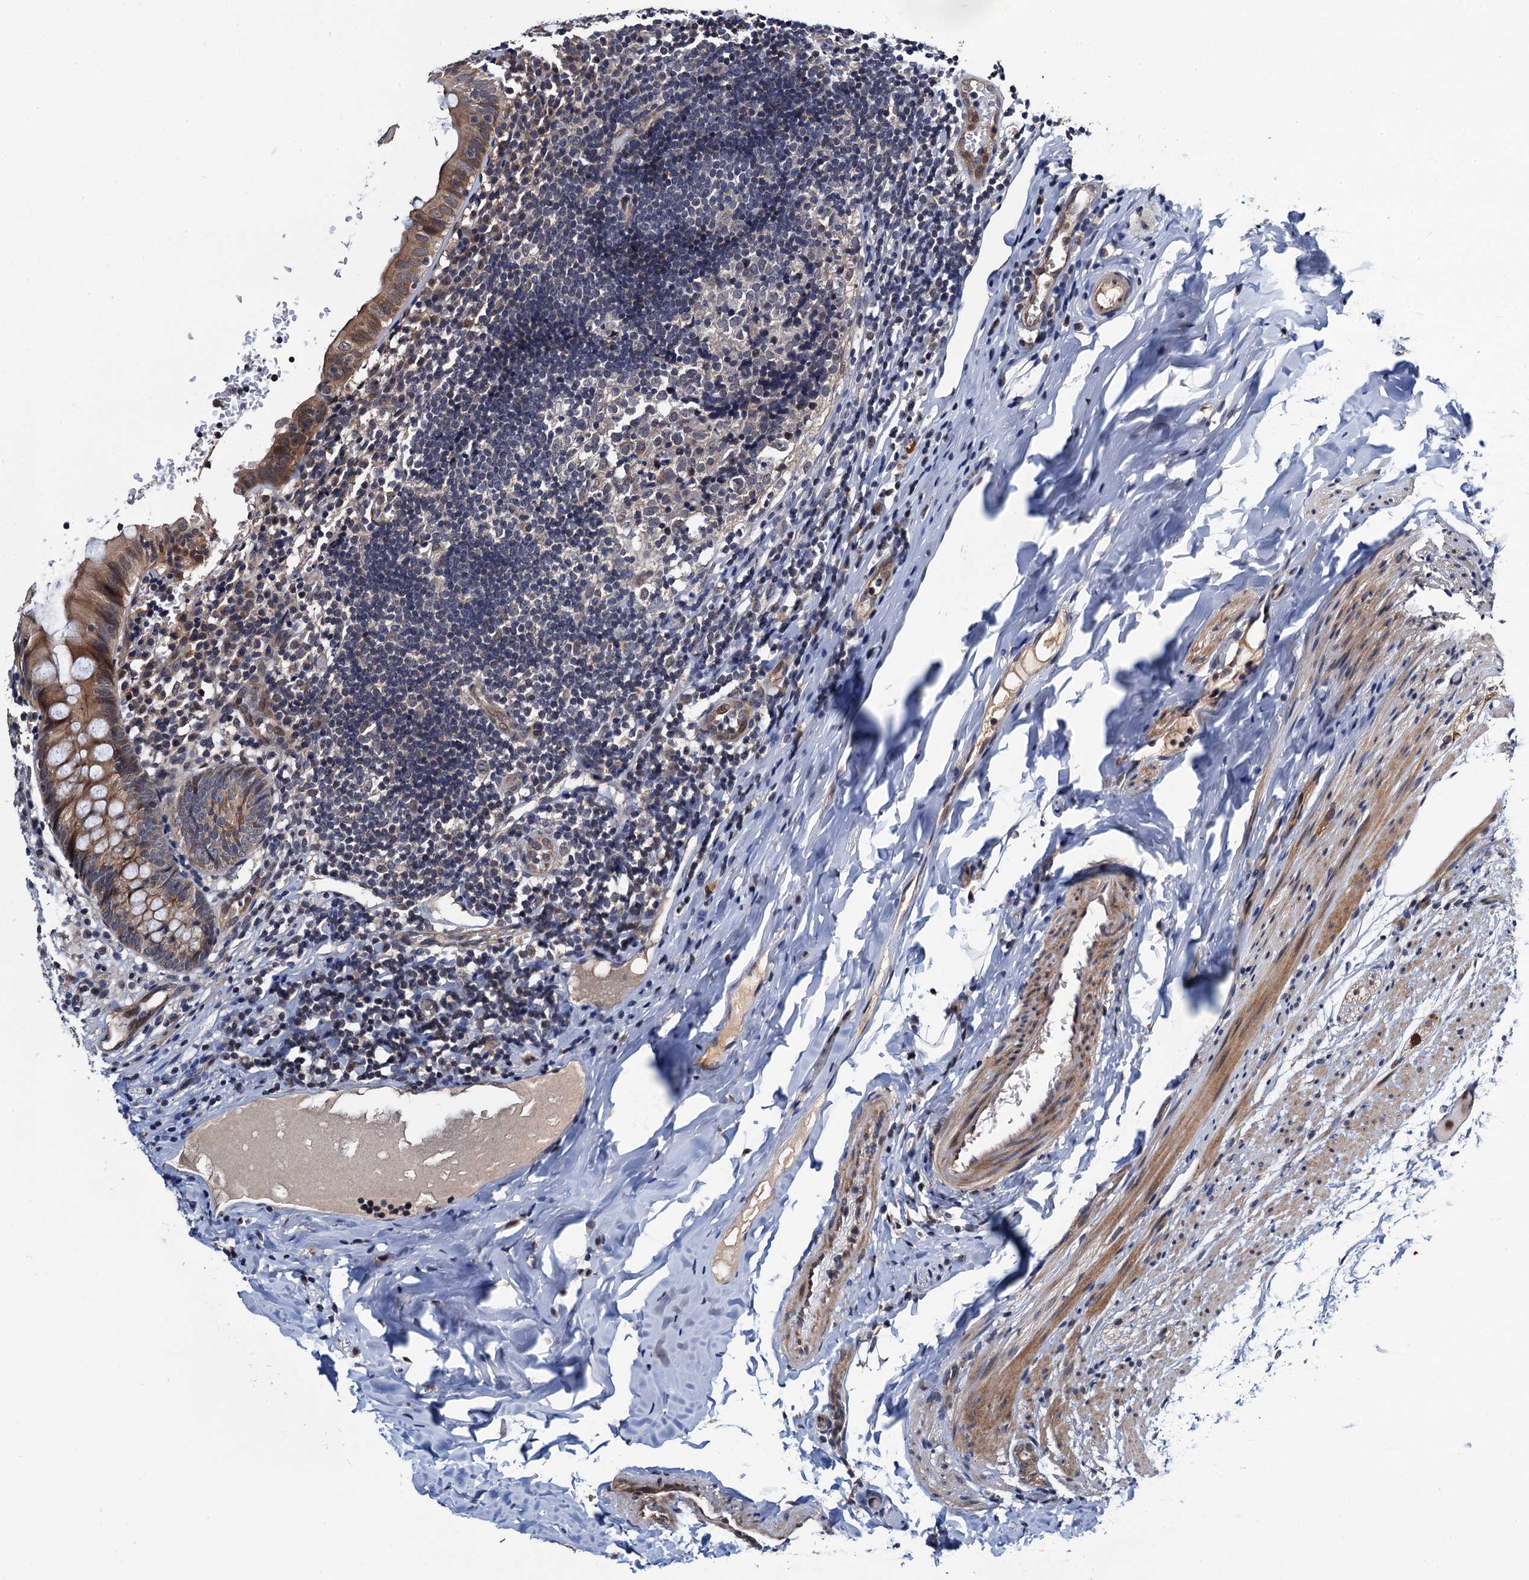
{"staining": {"intensity": "moderate", "quantity": ">75%", "location": "cytoplasmic/membranous"}, "tissue": "appendix", "cell_type": "Glandular cells", "image_type": "normal", "snomed": [{"axis": "morphology", "description": "Normal tissue, NOS"}, {"axis": "topography", "description": "Appendix"}], "caption": "Immunohistochemistry staining of benign appendix, which reveals medium levels of moderate cytoplasmic/membranous expression in approximately >75% of glandular cells indicating moderate cytoplasmic/membranous protein positivity. The staining was performed using DAB (3,3'-diaminobenzidine) (brown) for protein detection and nuclei were counterstained in hematoxylin (blue).", "gene": "NAA16", "patient": {"sex": "male", "age": 8}}